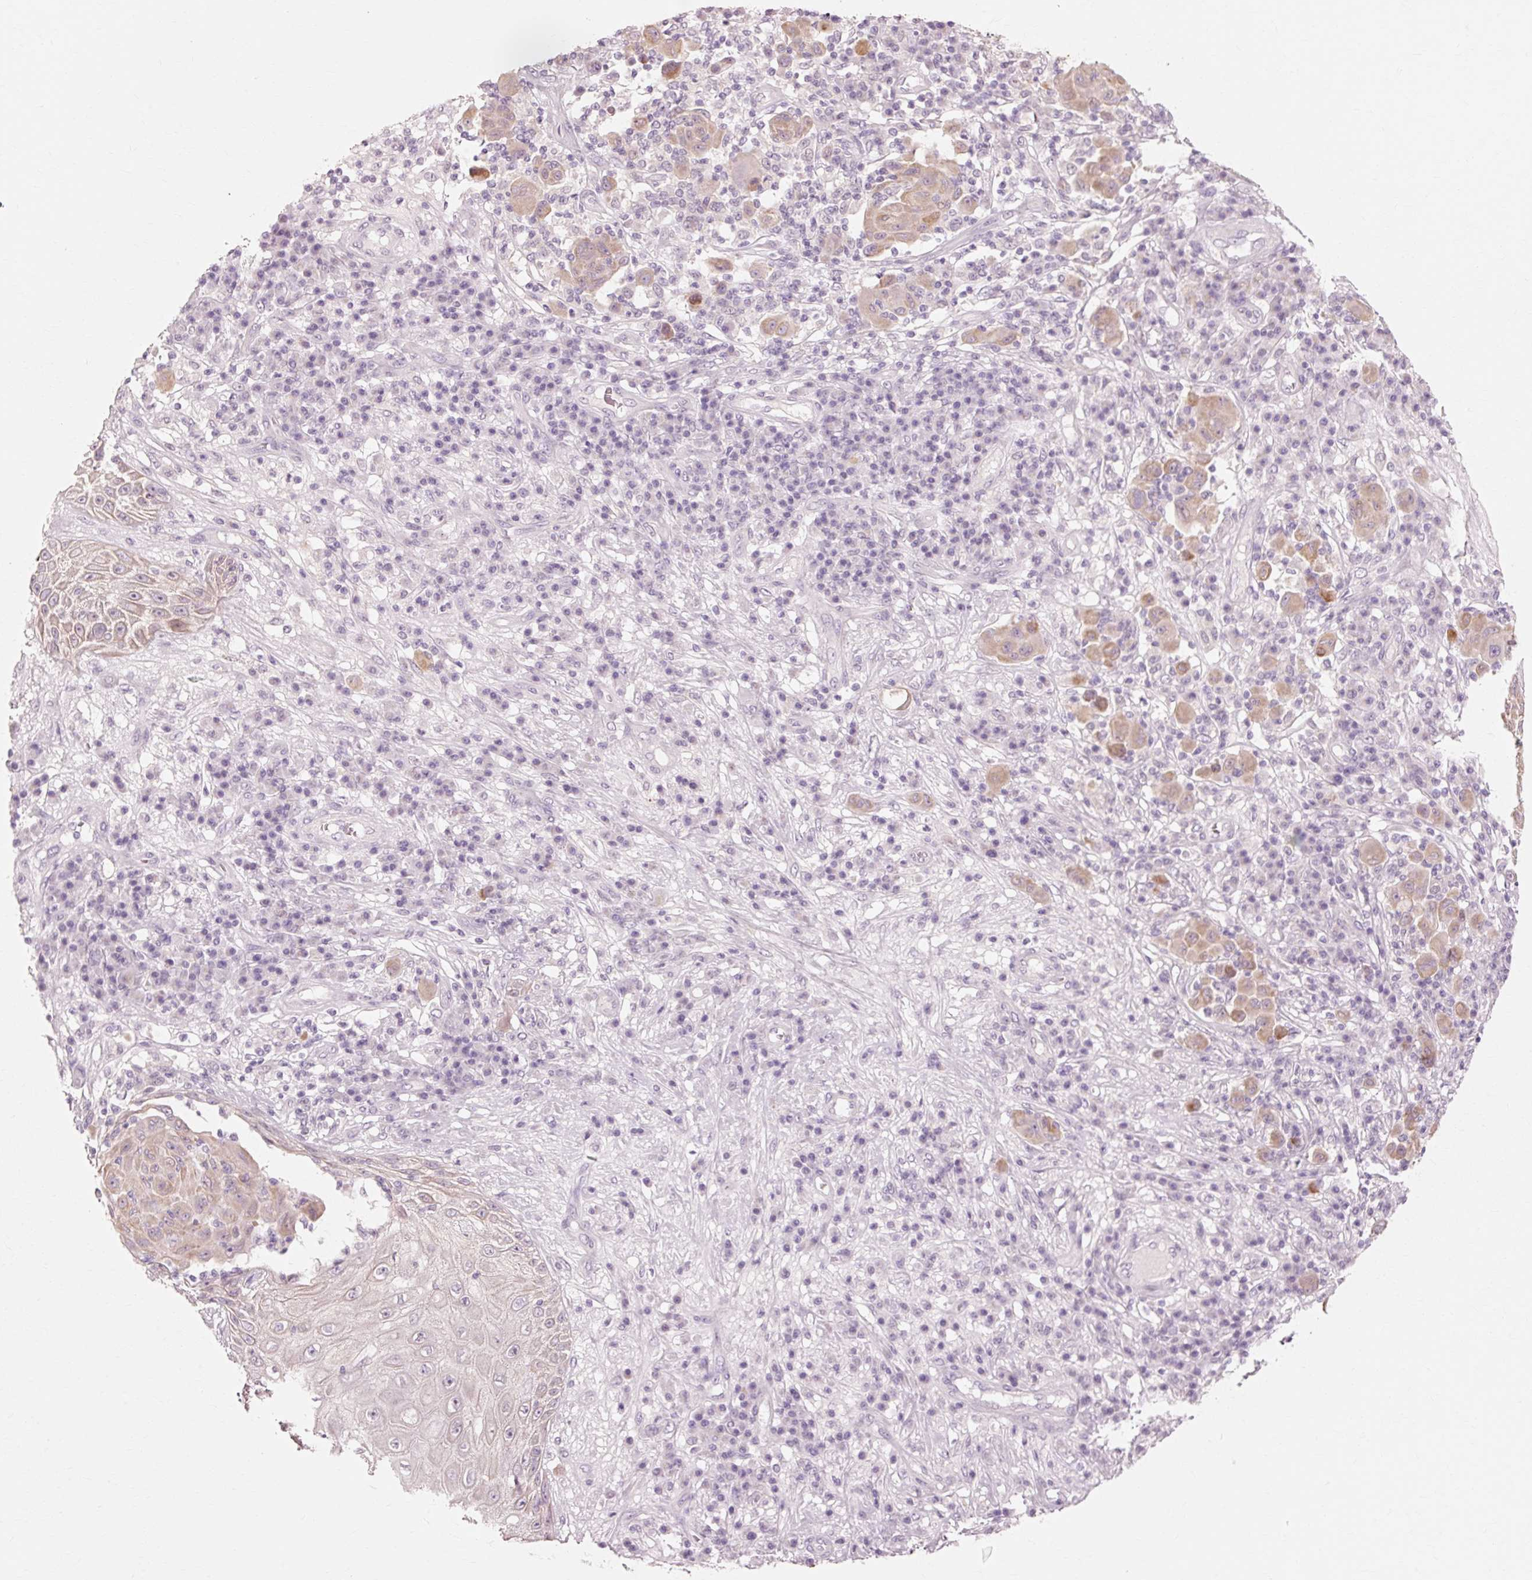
{"staining": {"intensity": "weak", "quantity": ">75%", "location": "cytoplasmic/membranous"}, "tissue": "melanoma", "cell_type": "Tumor cells", "image_type": "cancer", "snomed": [{"axis": "morphology", "description": "Malignant melanoma, NOS"}, {"axis": "topography", "description": "Skin"}], "caption": "Melanoma was stained to show a protein in brown. There is low levels of weak cytoplasmic/membranous positivity in approximately >75% of tumor cells. (Stains: DAB in brown, nuclei in blue, Microscopy: brightfield microscopy at high magnification).", "gene": "TRIM73", "patient": {"sex": "male", "age": 53}}